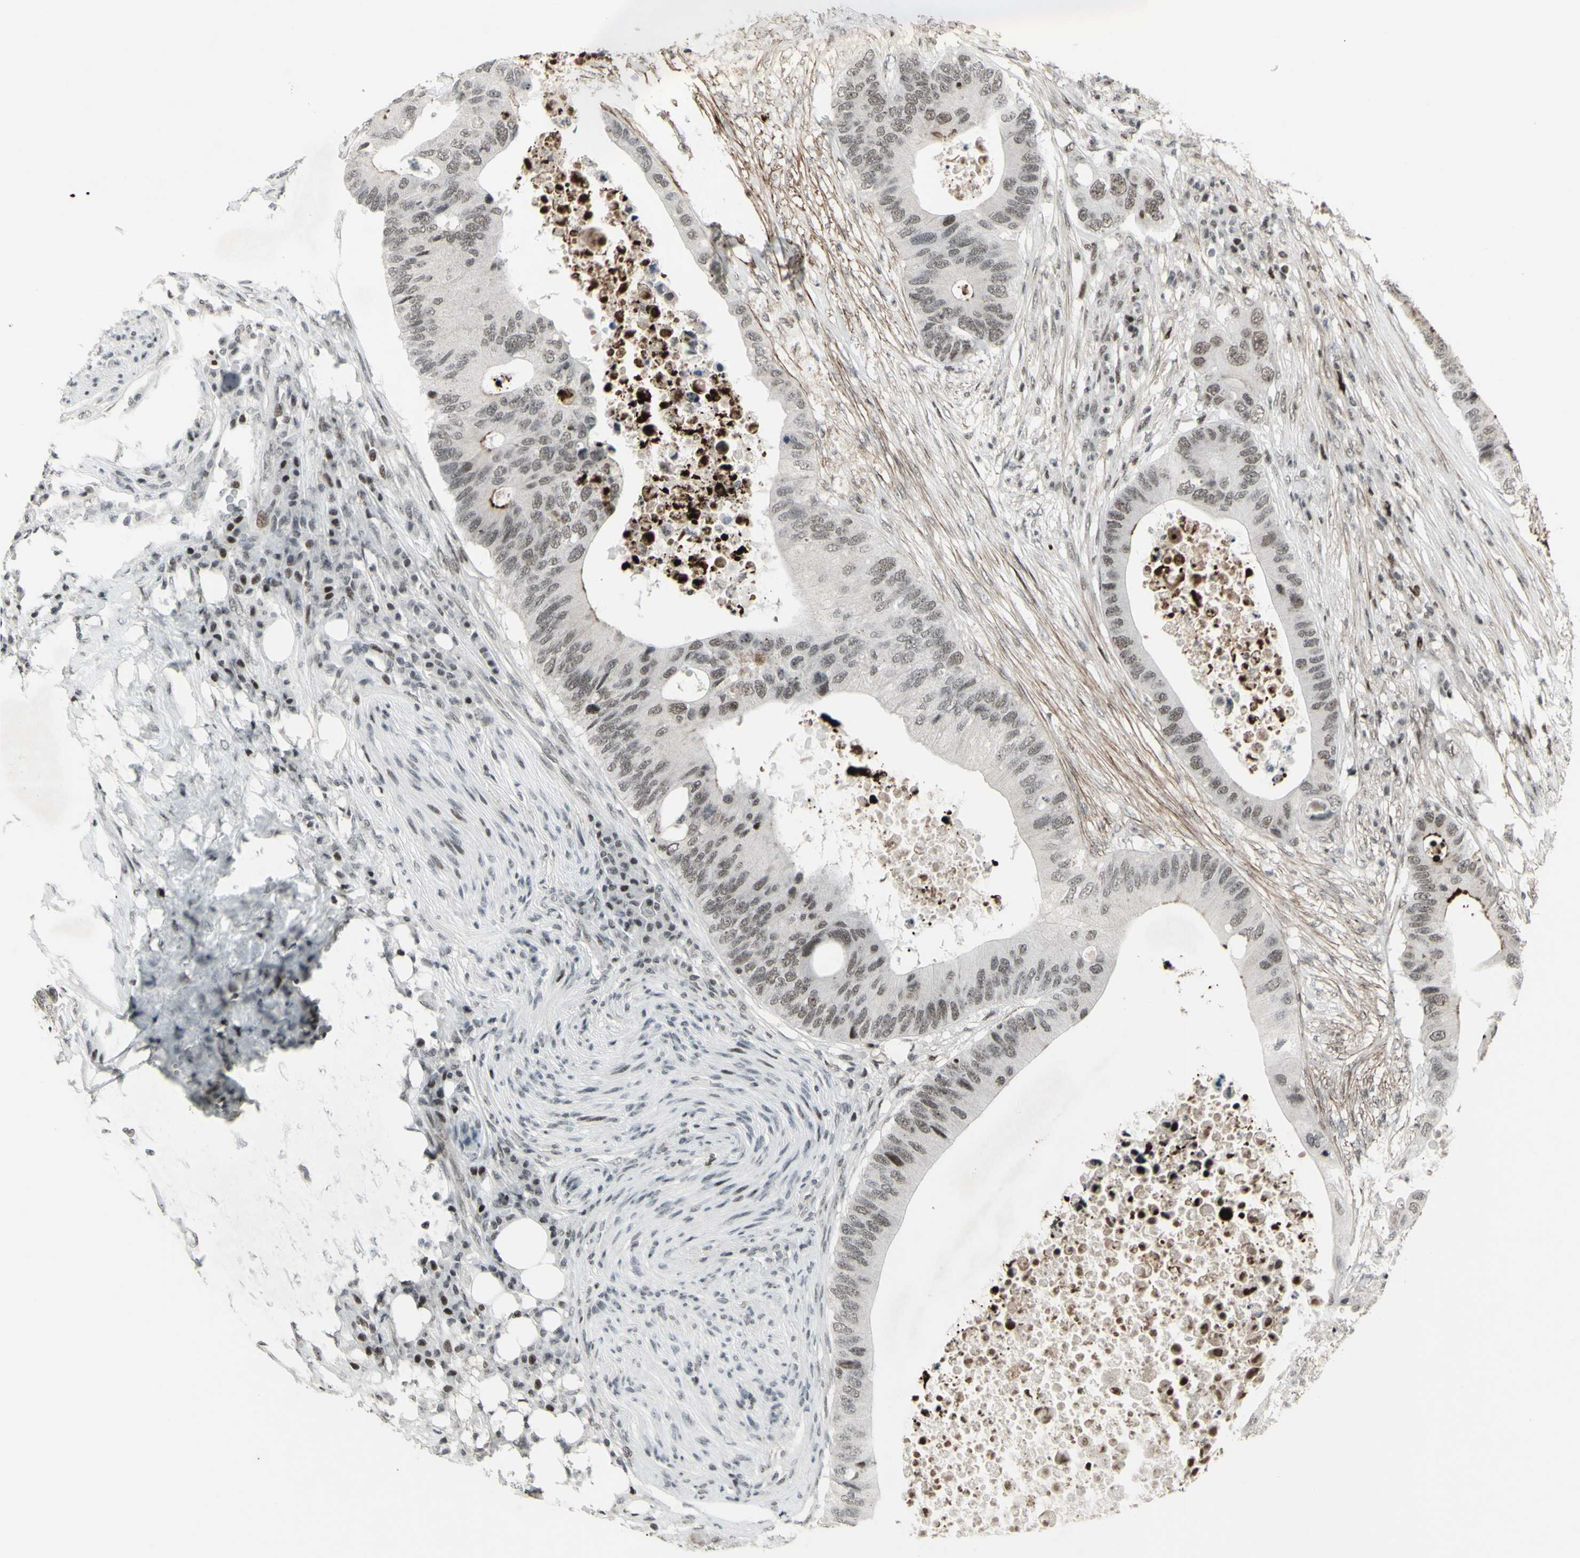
{"staining": {"intensity": "weak", "quantity": "25%-75%", "location": "nuclear"}, "tissue": "colorectal cancer", "cell_type": "Tumor cells", "image_type": "cancer", "snomed": [{"axis": "morphology", "description": "Adenocarcinoma, NOS"}, {"axis": "topography", "description": "Colon"}], "caption": "The histopathology image reveals immunohistochemical staining of colorectal cancer. There is weak nuclear staining is present in about 25%-75% of tumor cells. Nuclei are stained in blue.", "gene": "SUPT6H", "patient": {"sex": "male", "age": 71}}